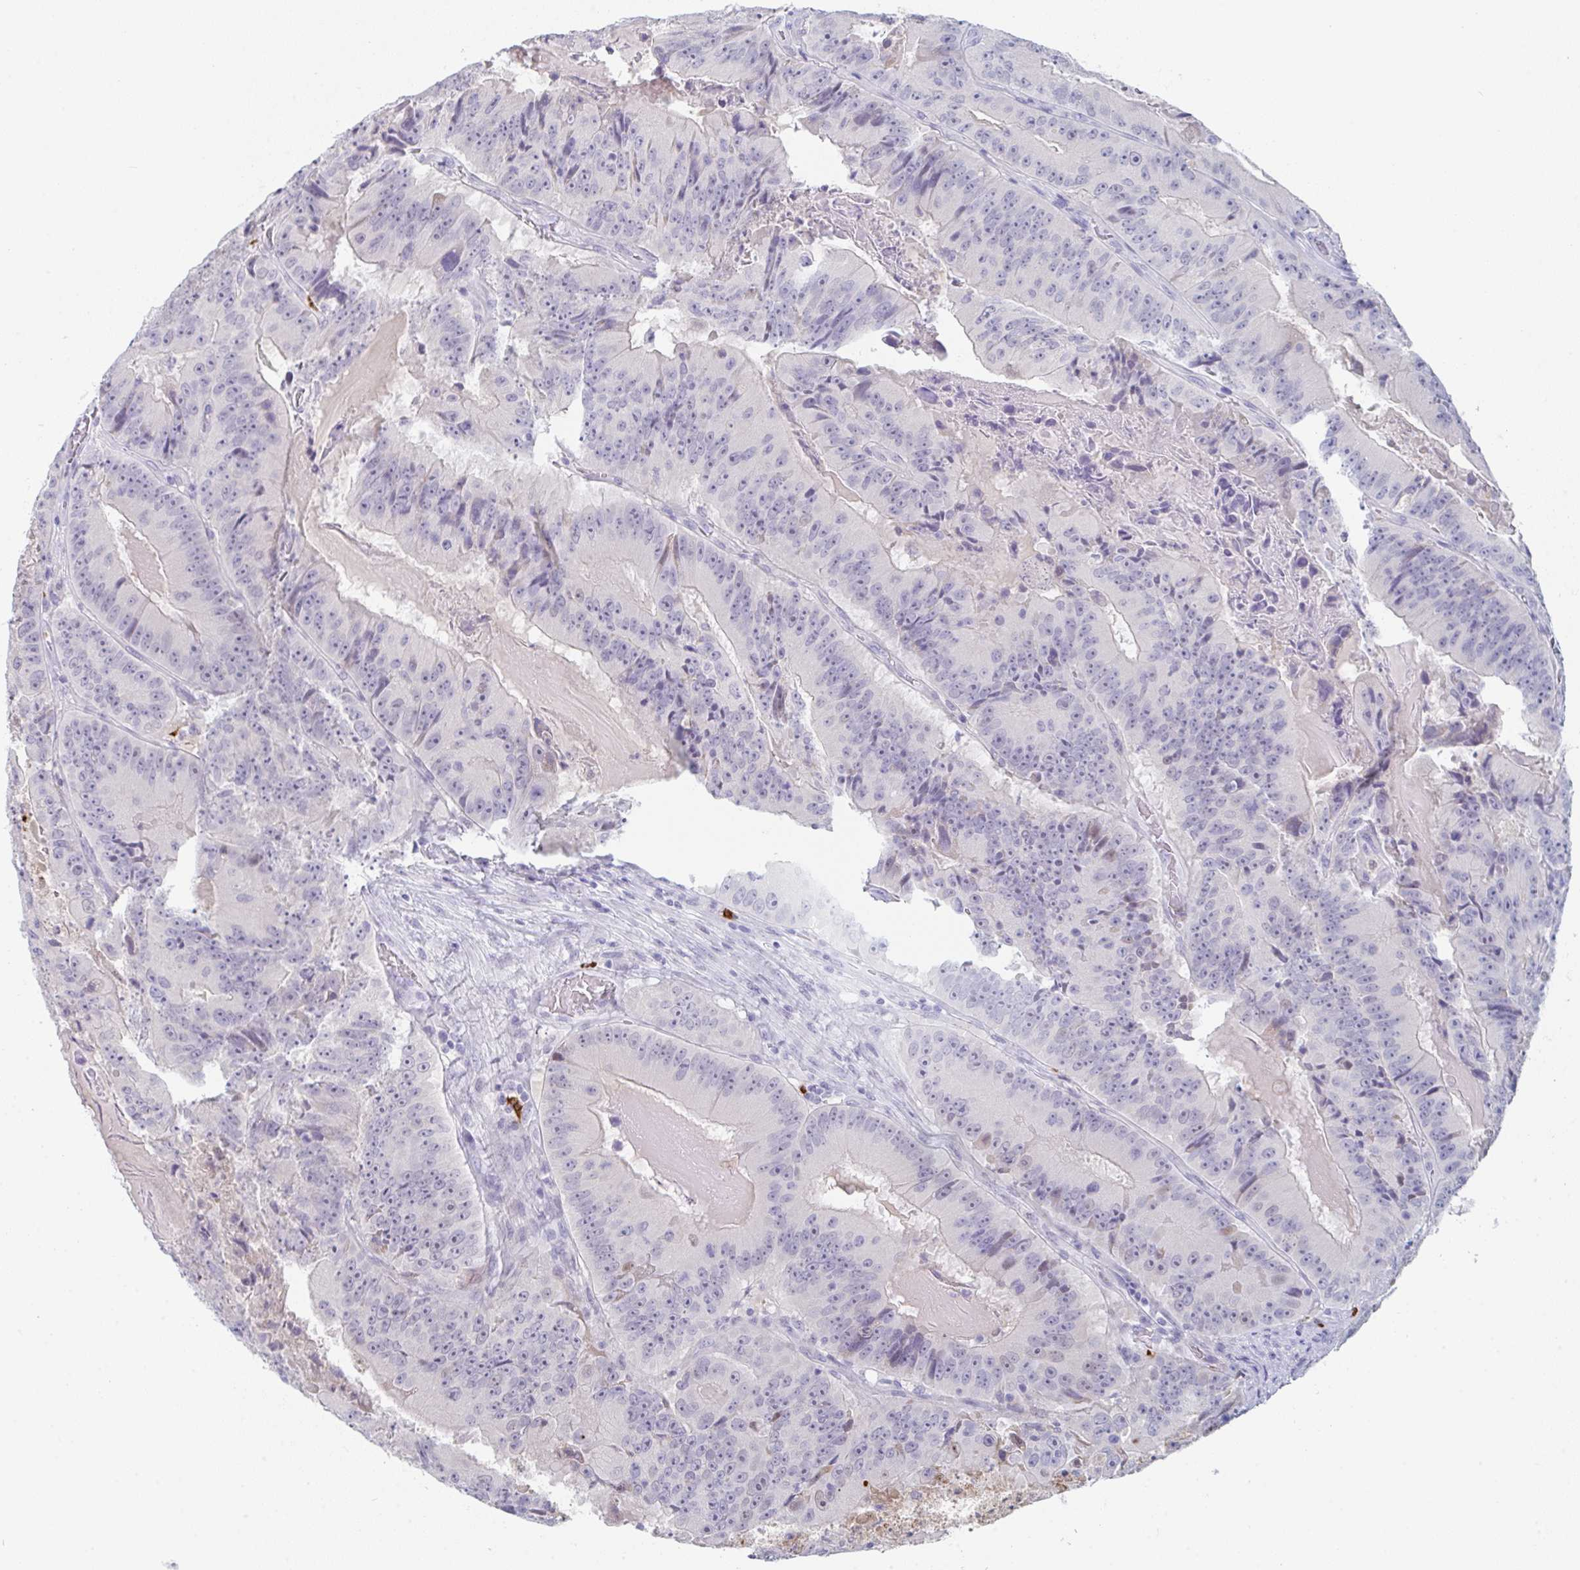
{"staining": {"intensity": "negative", "quantity": "none", "location": "none"}, "tissue": "colorectal cancer", "cell_type": "Tumor cells", "image_type": "cancer", "snomed": [{"axis": "morphology", "description": "Adenocarcinoma, NOS"}, {"axis": "topography", "description": "Colon"}], "caption": "Tumor cells show no significant staining in colorectal adenocarcinoma. Brightfield microscopy of IHC stained with DAB (3,3'-diaminobenzidine) (brown) and hematoxylin (blue), captured at high magnification.", "gene": "RUBCN", "patient": {"sex": "female", "age": 86}}